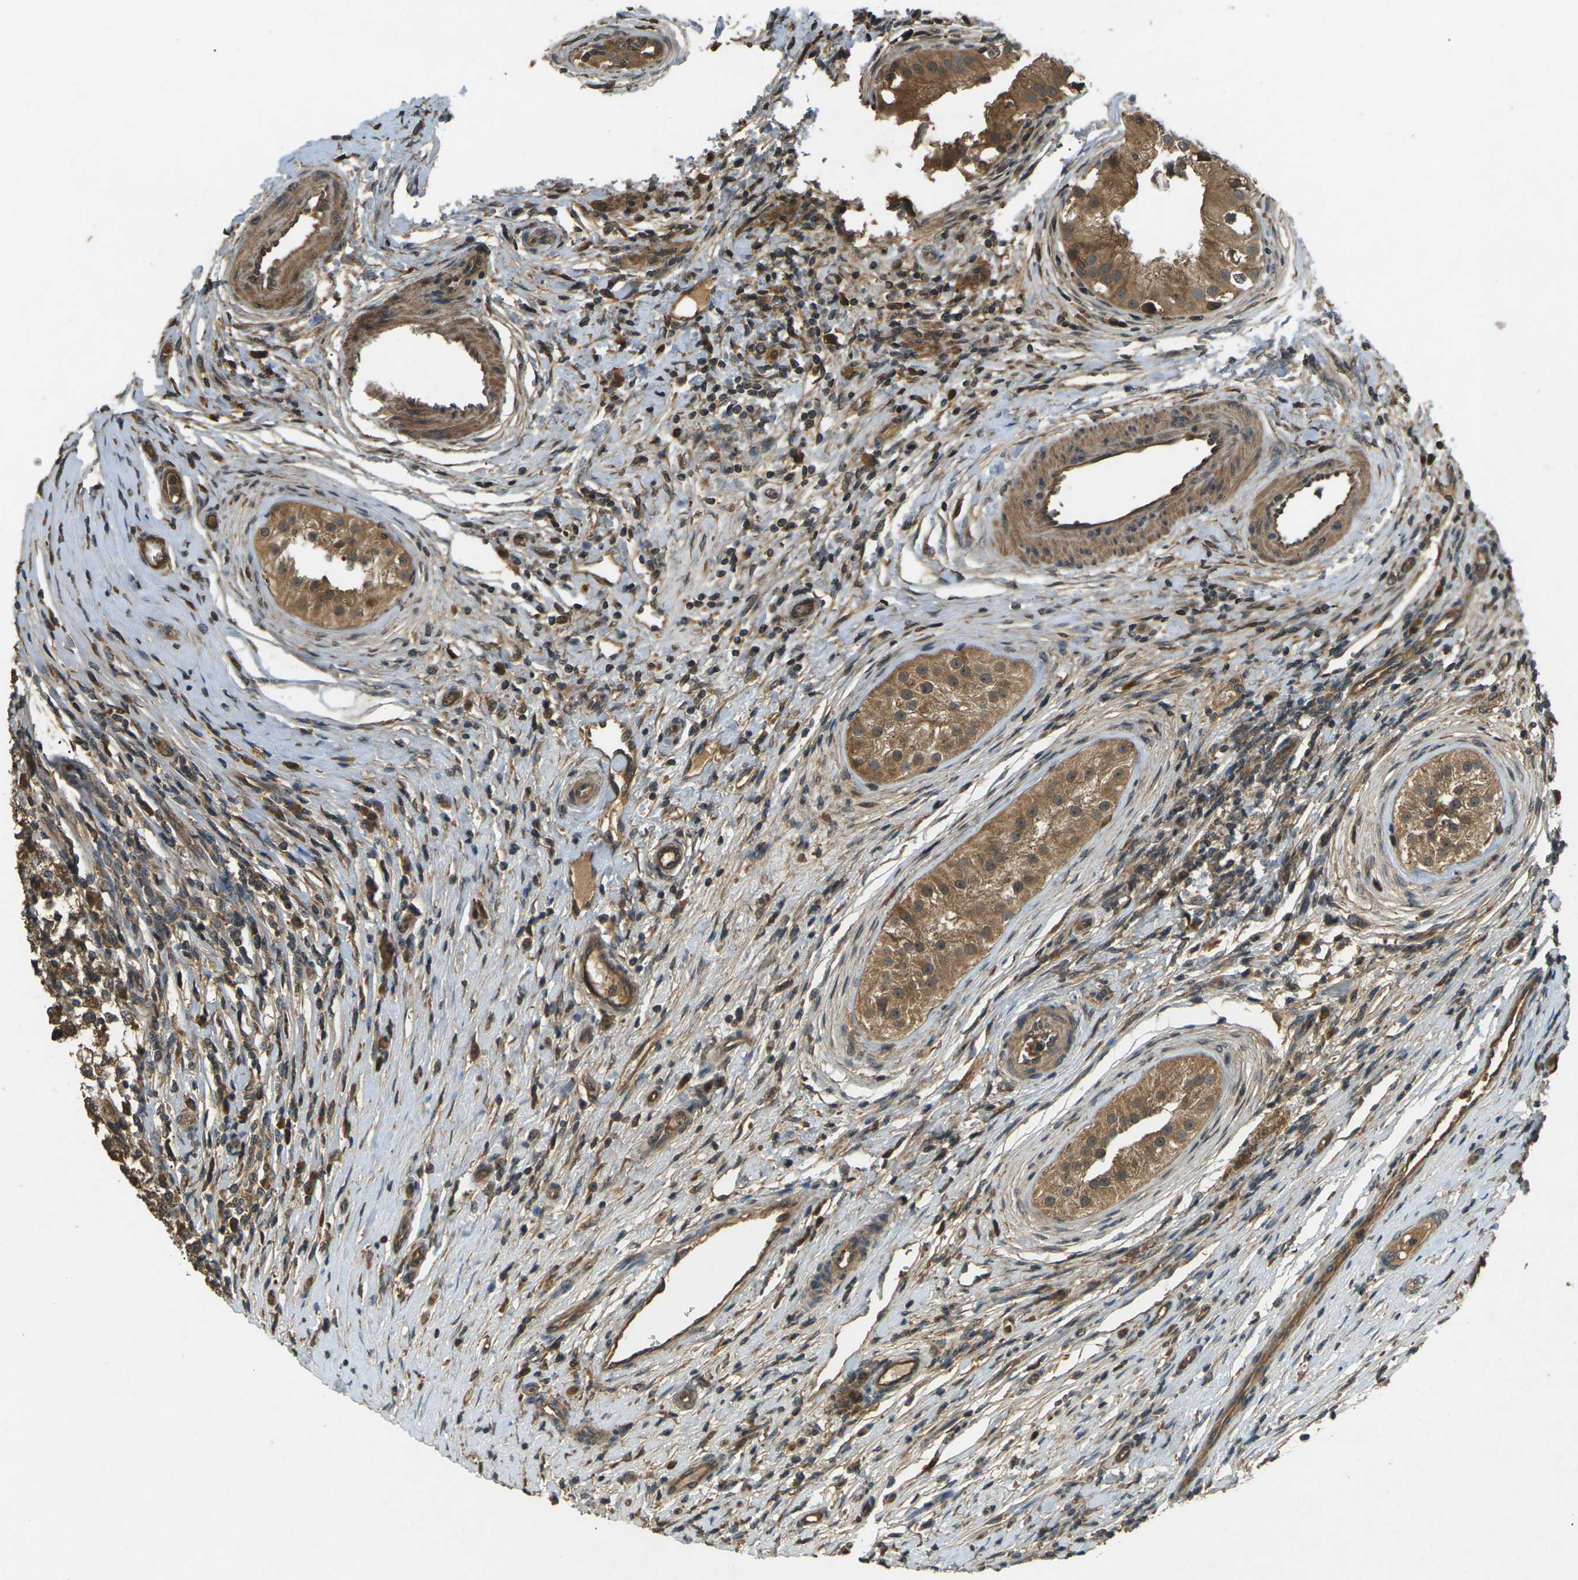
{"staining": {"intensity": "moderate", "quantity": ">75%", "location": "cytoplasmic/membranous"}, "tissue": "testis cancer", "cell_type": "Tumor cells", "image_type": "cancer", "snomed": [{"axis": "morphology", "description": "Carcinoma, Embryonal, NOS"}, {"axis": "topography", "description": "Testis"}], "caption": "IHC micrograph of neoplastic tissue: human testis embryonal carcinoma stained using immunohistochemistry displays medium levels of moderate protein expression localized specifically in the cytoplasmic/membranous of tumor cells, appearing as a cytoplasmic/membranous brown color.", "gene": "TAP1", "patient": {"sex": "male", "age": 21}}